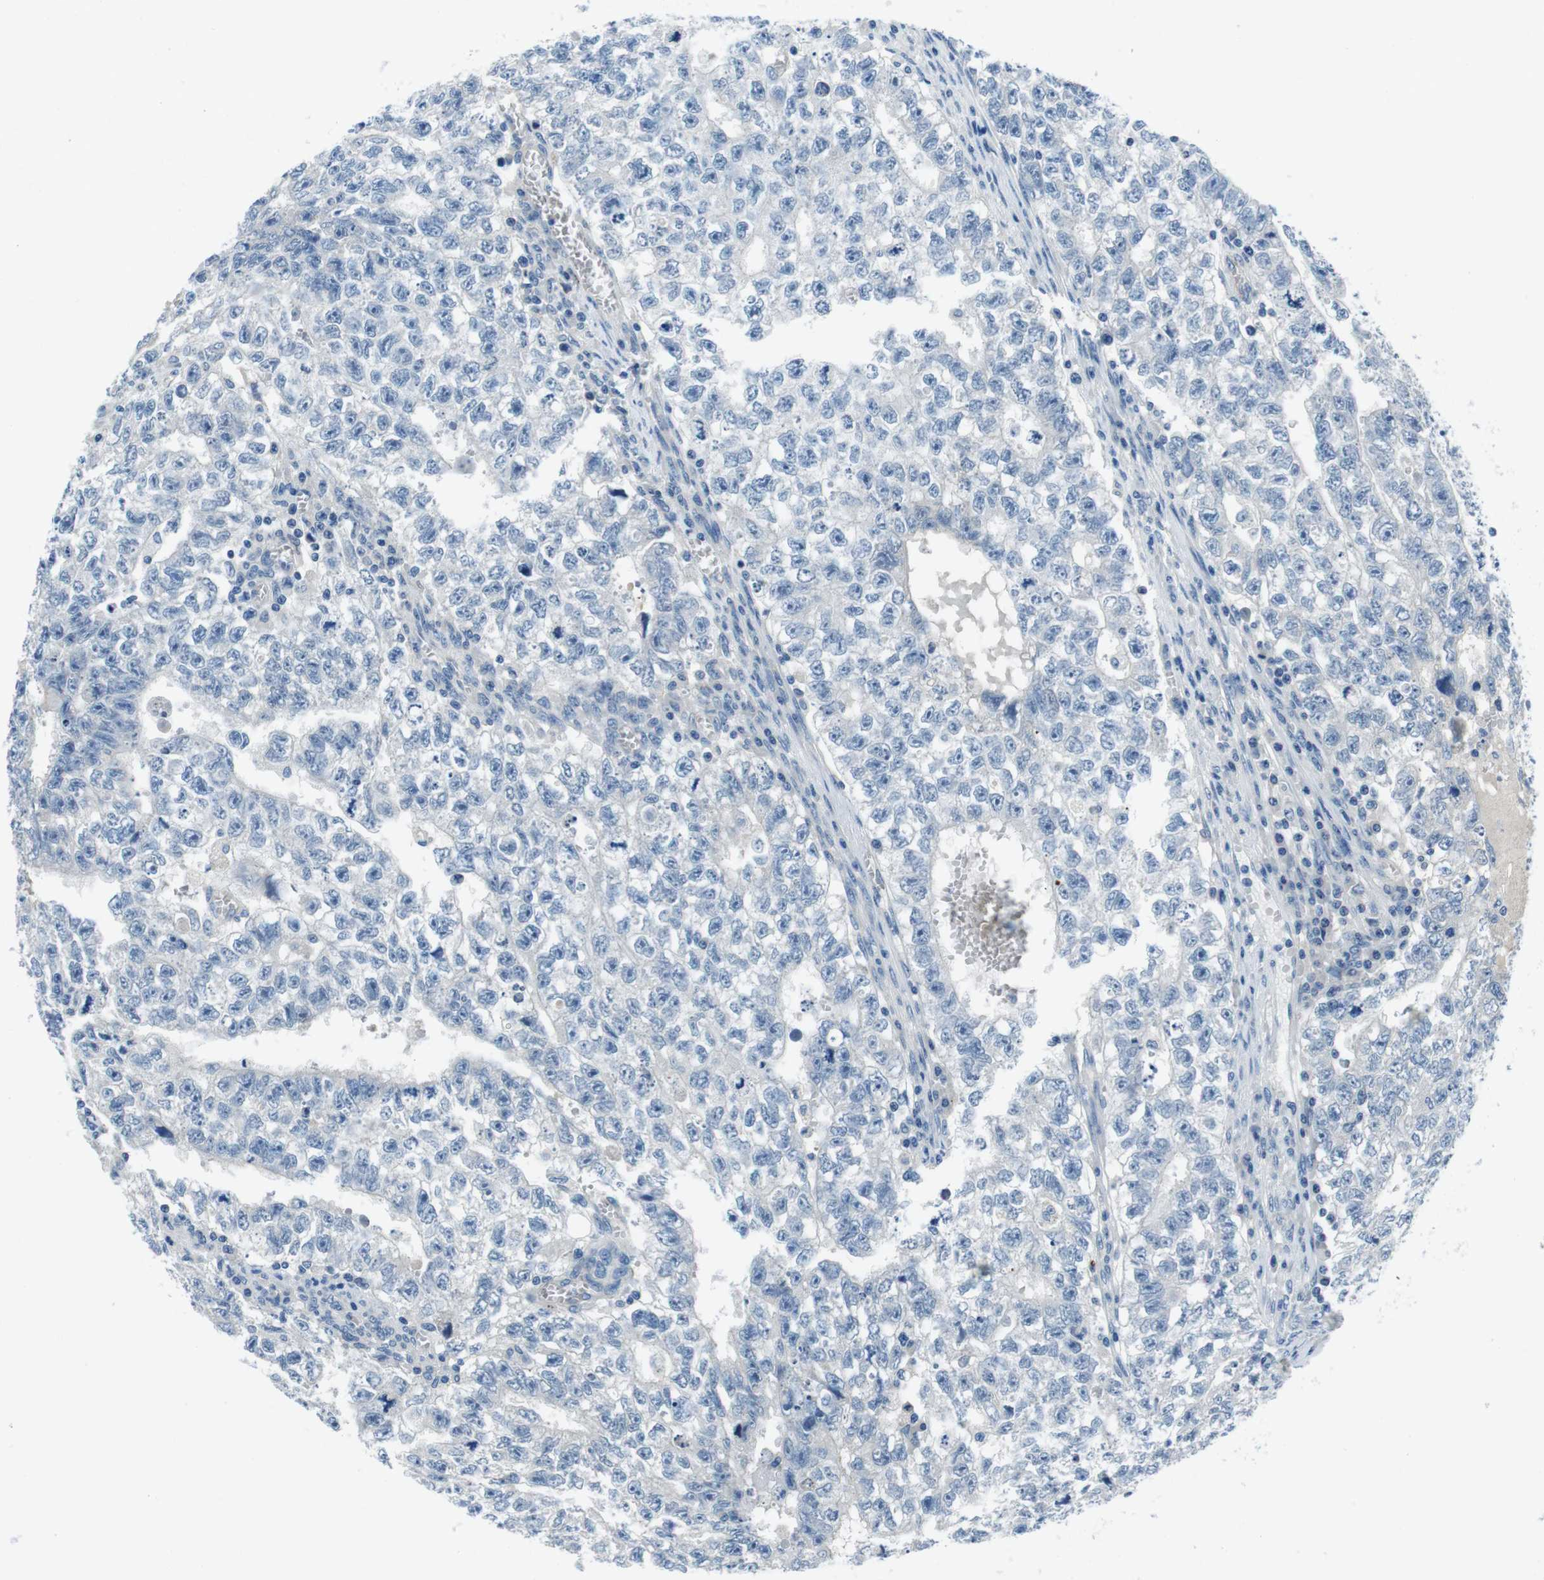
{"staining": {"intensity": "negative", "quantity": "none", "location": "none"}, "tissue": "testis cancer", "cell_type": "Tumor cells", "image_type": "cancer", "snomed": [{"axis": "morphology", "description": "Seminoma, NOS"}, {"axis": "morphology", "description": "Carcinoma, Embryonal, NOS"}, {"axis": "topography", "description": "Testis"}], "caption": "Immunohistochemistry (IHC) photomicrograph of neoplastic tissue: seminoma (testis) stained with DAB displays no significant protein positivity in tumor cells.", "gene": "CASQ1", "patient": {"sex": "male", "age": 38}}